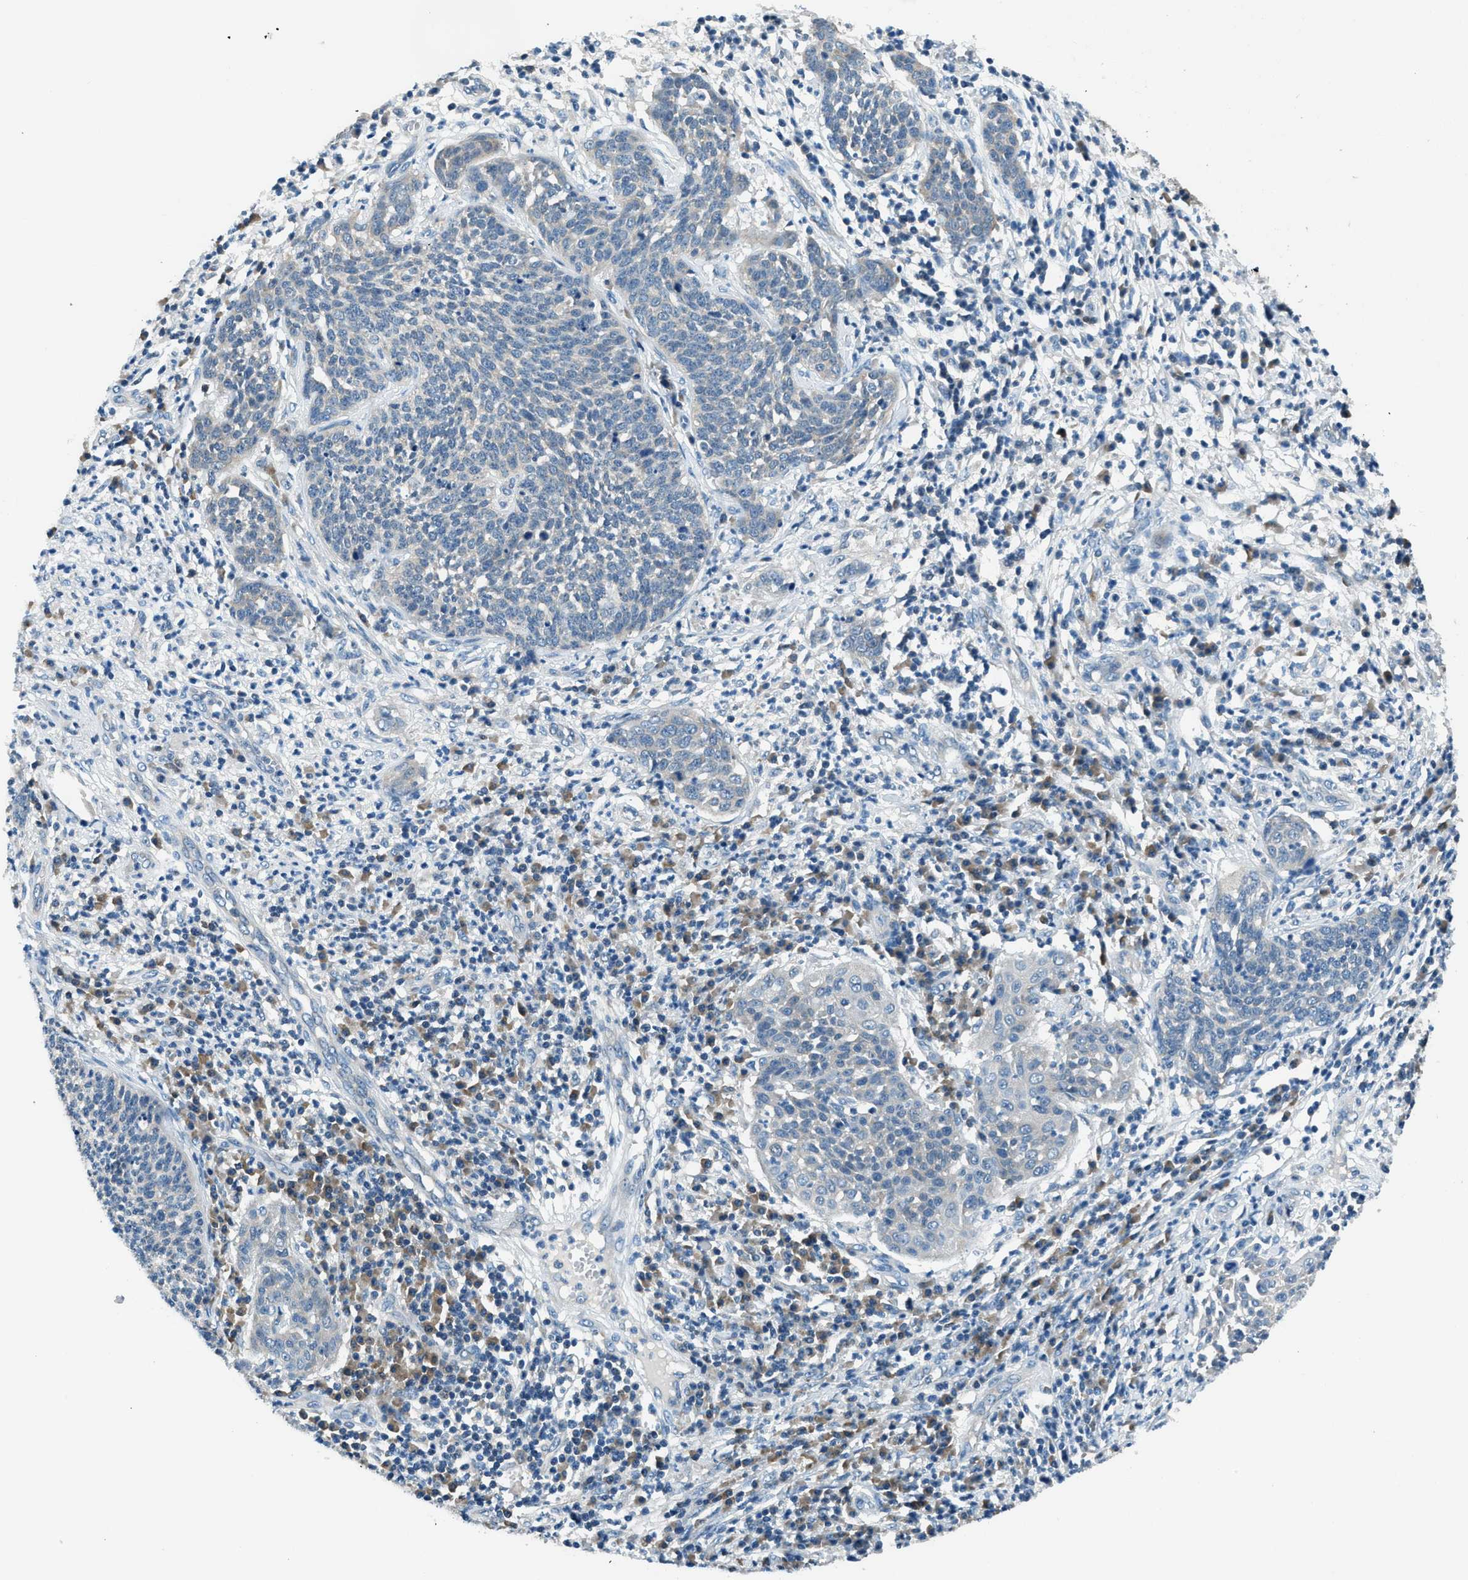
{"staining": {"intensity": "negative", "quantity": "none", "location": "none"}, "tissue": "cervical cancer", "cell_type": "Tumor cells", "image_type": "cancer", "snomed": [{"axis": "morphology", "description": "Squamous cell carcinoma, NOS"}, {"axis": "topography", "description": "Cervix"}], "caption": "Immunohistochemistry photomicrograph of cervical cancer stained for a protein (brown), which exhibits no staining in tumor cells. (Stains: DAB immunohistochemistry with hematoxylin counter stain, Microscopy: brightfield microscopy at high magnification).", "gene": "ACP1", "patient": {"sex": "female", "age": 34}}